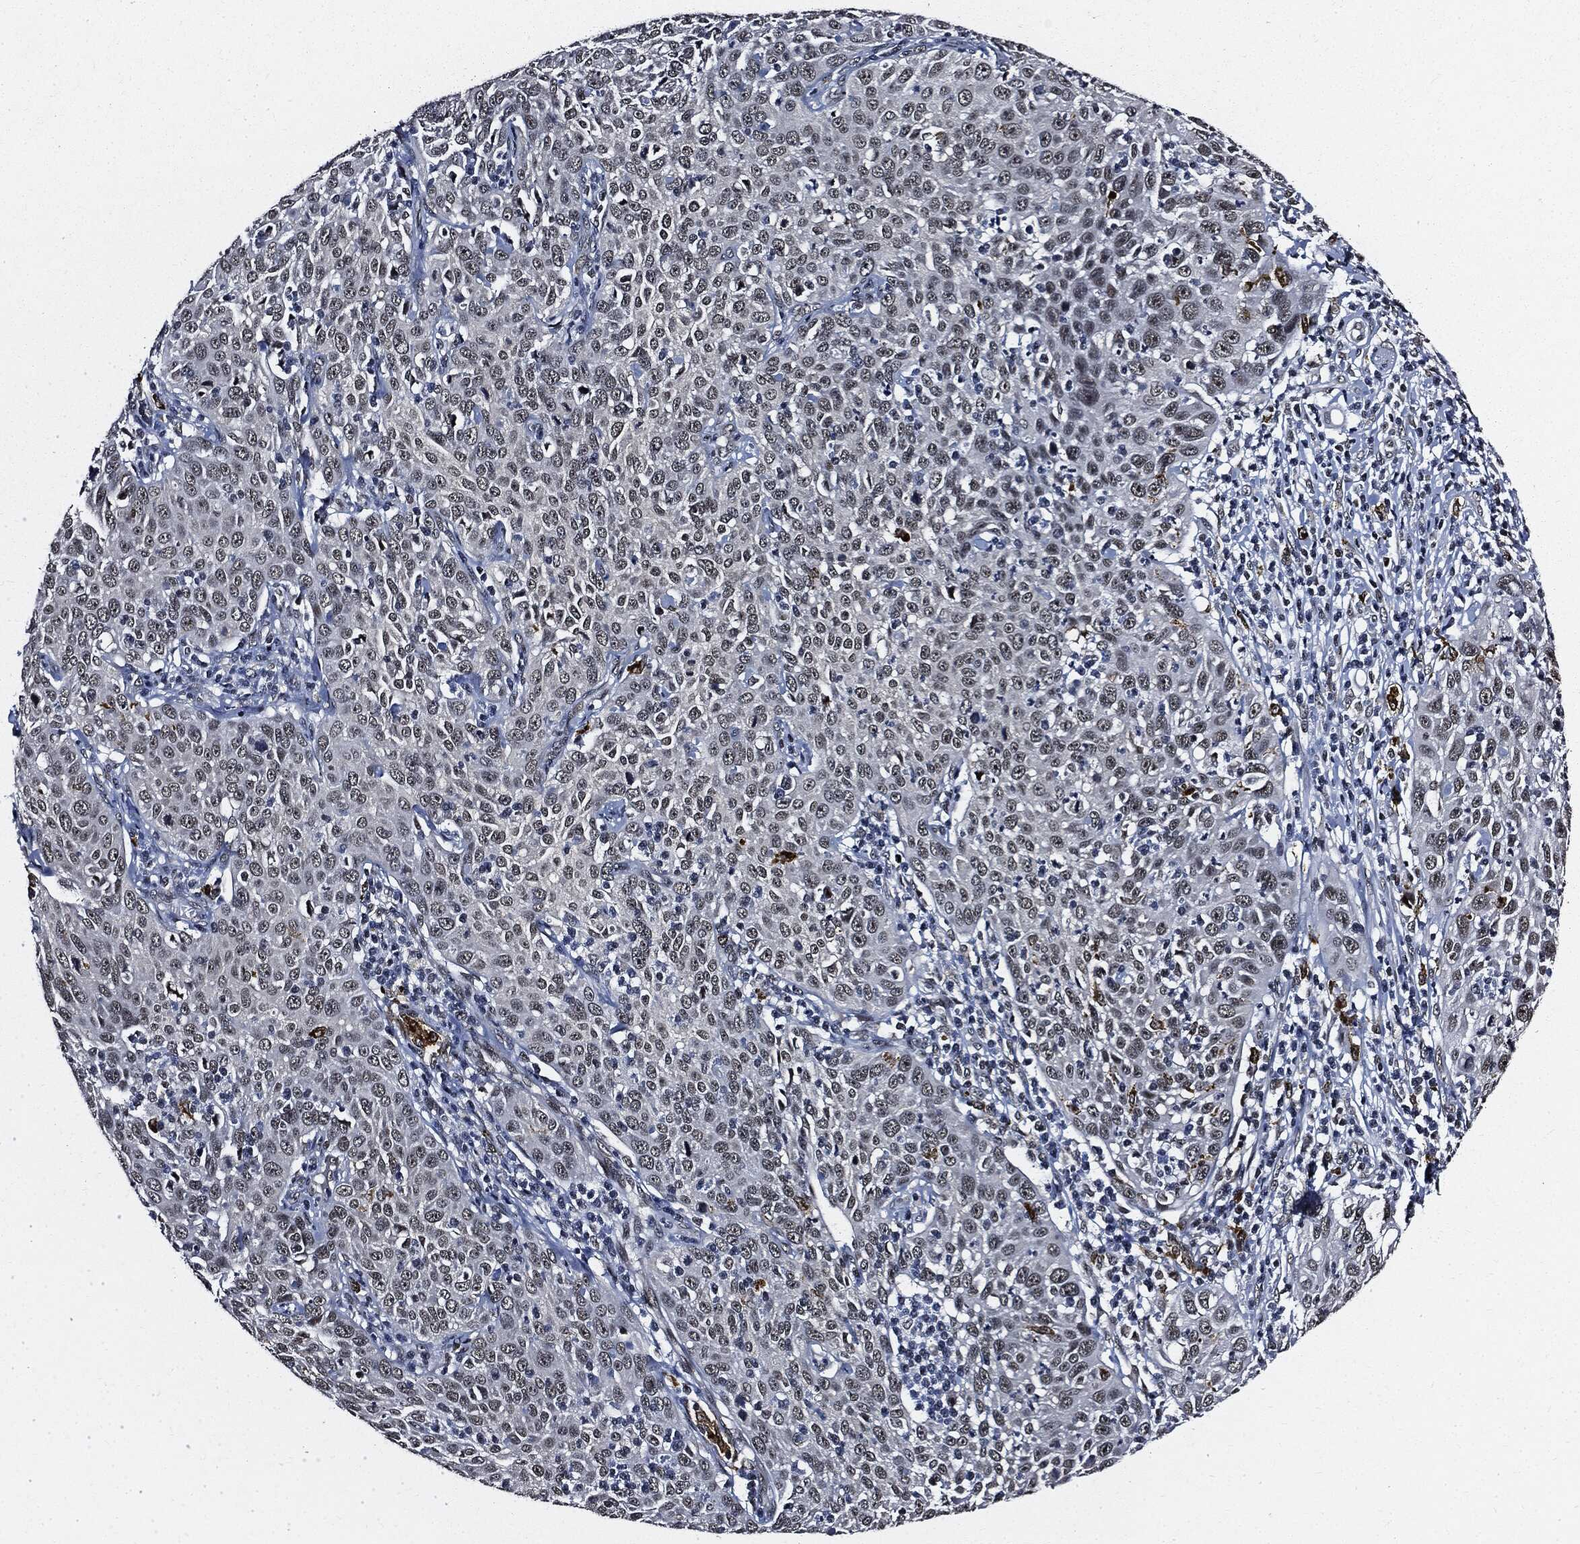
{"staining": {"intensity": "negative", "quantity": "none", "location": "none"}, "tissue": "cervical cancer", "cell_type": "Tumor cells", "image_type": "cancer", "snomed": [{"axis": "morphology", "description": "Squamous cell carcinoma, NOS"}, {"axis": "topography", "description": "Cervix"}], "caption": "This is an immunohistochemistry (IHC) micrograph of human squamous cell carcinoma (cervical). There is no positivity in tumor cells.", "gene": "SUGT1", "patient": {"sex": "female", "age": 26}}